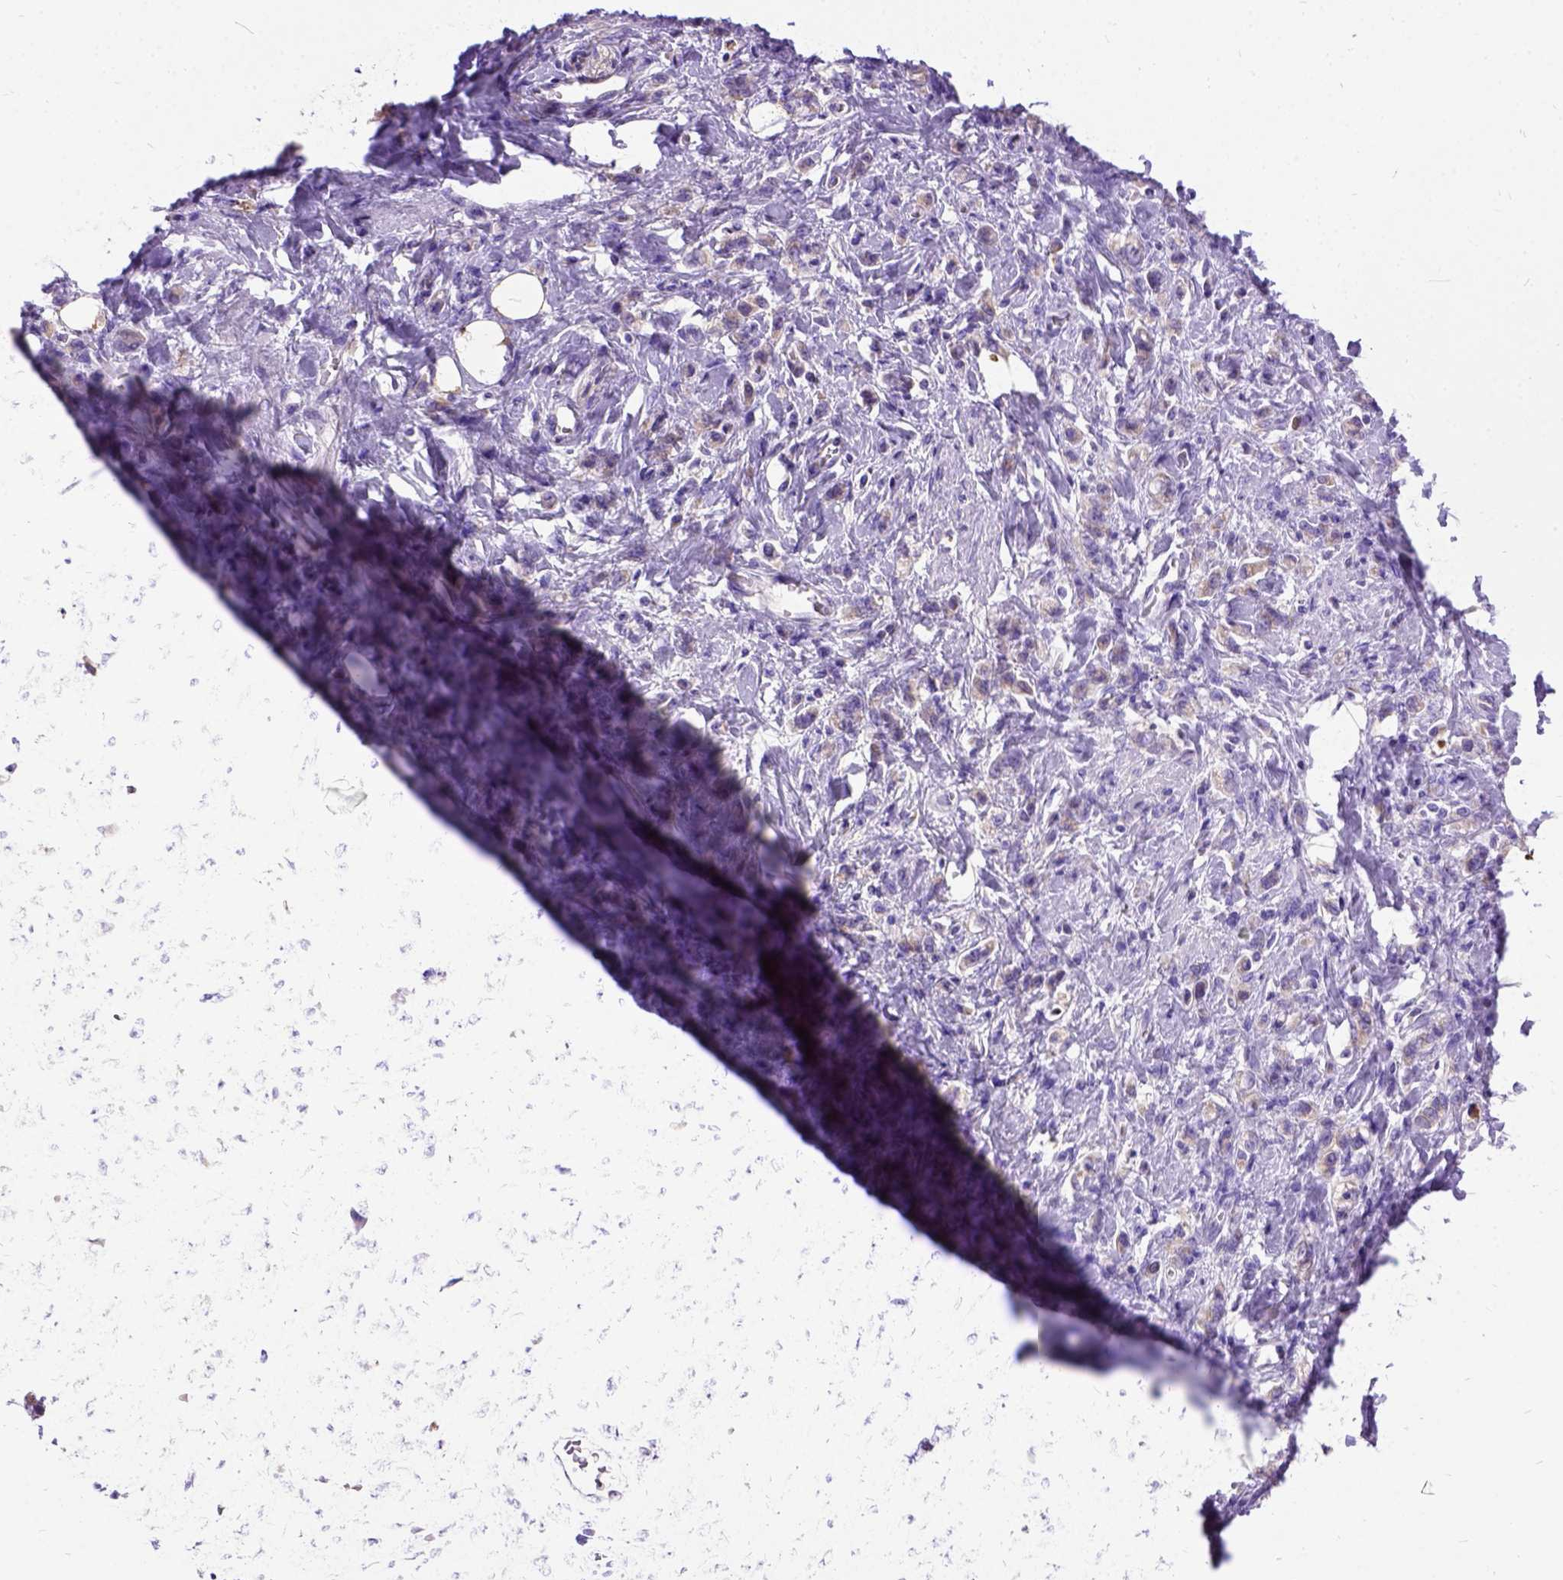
{"staining": {"intensity": "weak", "quantity": ">75%", "location": "cytoplasmic/membranous"}, "tissue": "stomach cancer", "cell_type": "Tumor cells", "image_type": "cancer", "snomed": [{"axis": "morphology", "description": "Adenocarcinoma, NOS"}, {"axis": "topography", "description": "Stomach"}], "caption": "Stomach cancer tissue displays weak cytoplasmic/membranous staining in about >75% of tumor cells, visualized by immunohistochemistry. Immunohistochemistry (ihc) stains the protein of interest in brown and the nuclei are stained blue.", "gene": "CFAP54", "patient": {"sex": "male", "age": 77}}